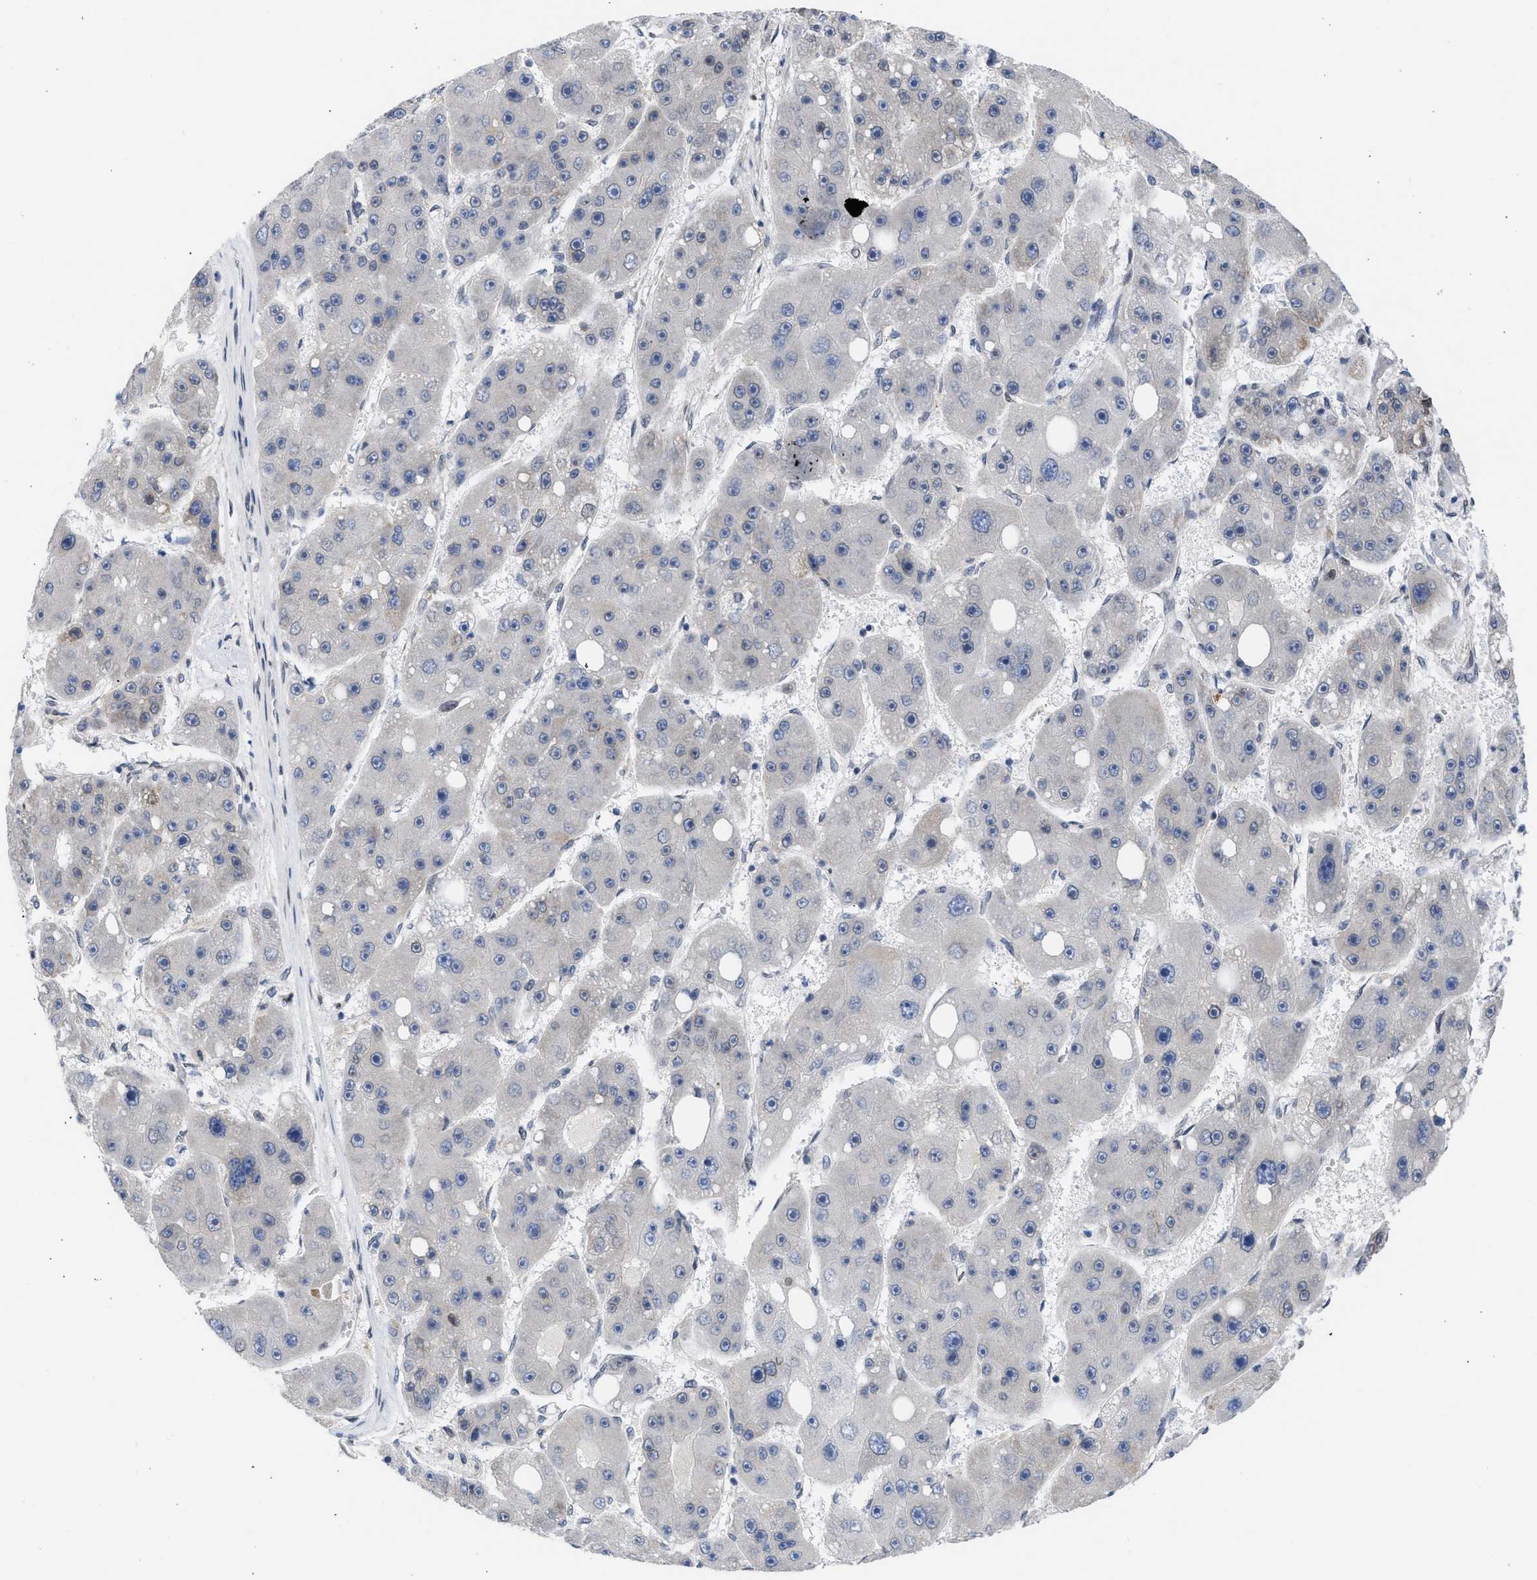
{"staining": {"intensity": "weak", "quantity": "<25%", "location": "cytoplasmic/membranous"}, "tissue": "liver cancer", "cell_type": "Tumor cells", "image_type": "cancer", "snomed": [{"axis": "morphology", "description": "Carcinoma, Hepatocellular, NOS"}, {"axis": "topography", "description": "Liver"}], "caption": "The IHC micrograph has no significant expression in tumor cells of hepatocellular carcinoma (liver) tissue.", "gene": "NUP35", "patient": {"sex": "female", "age": 61}}